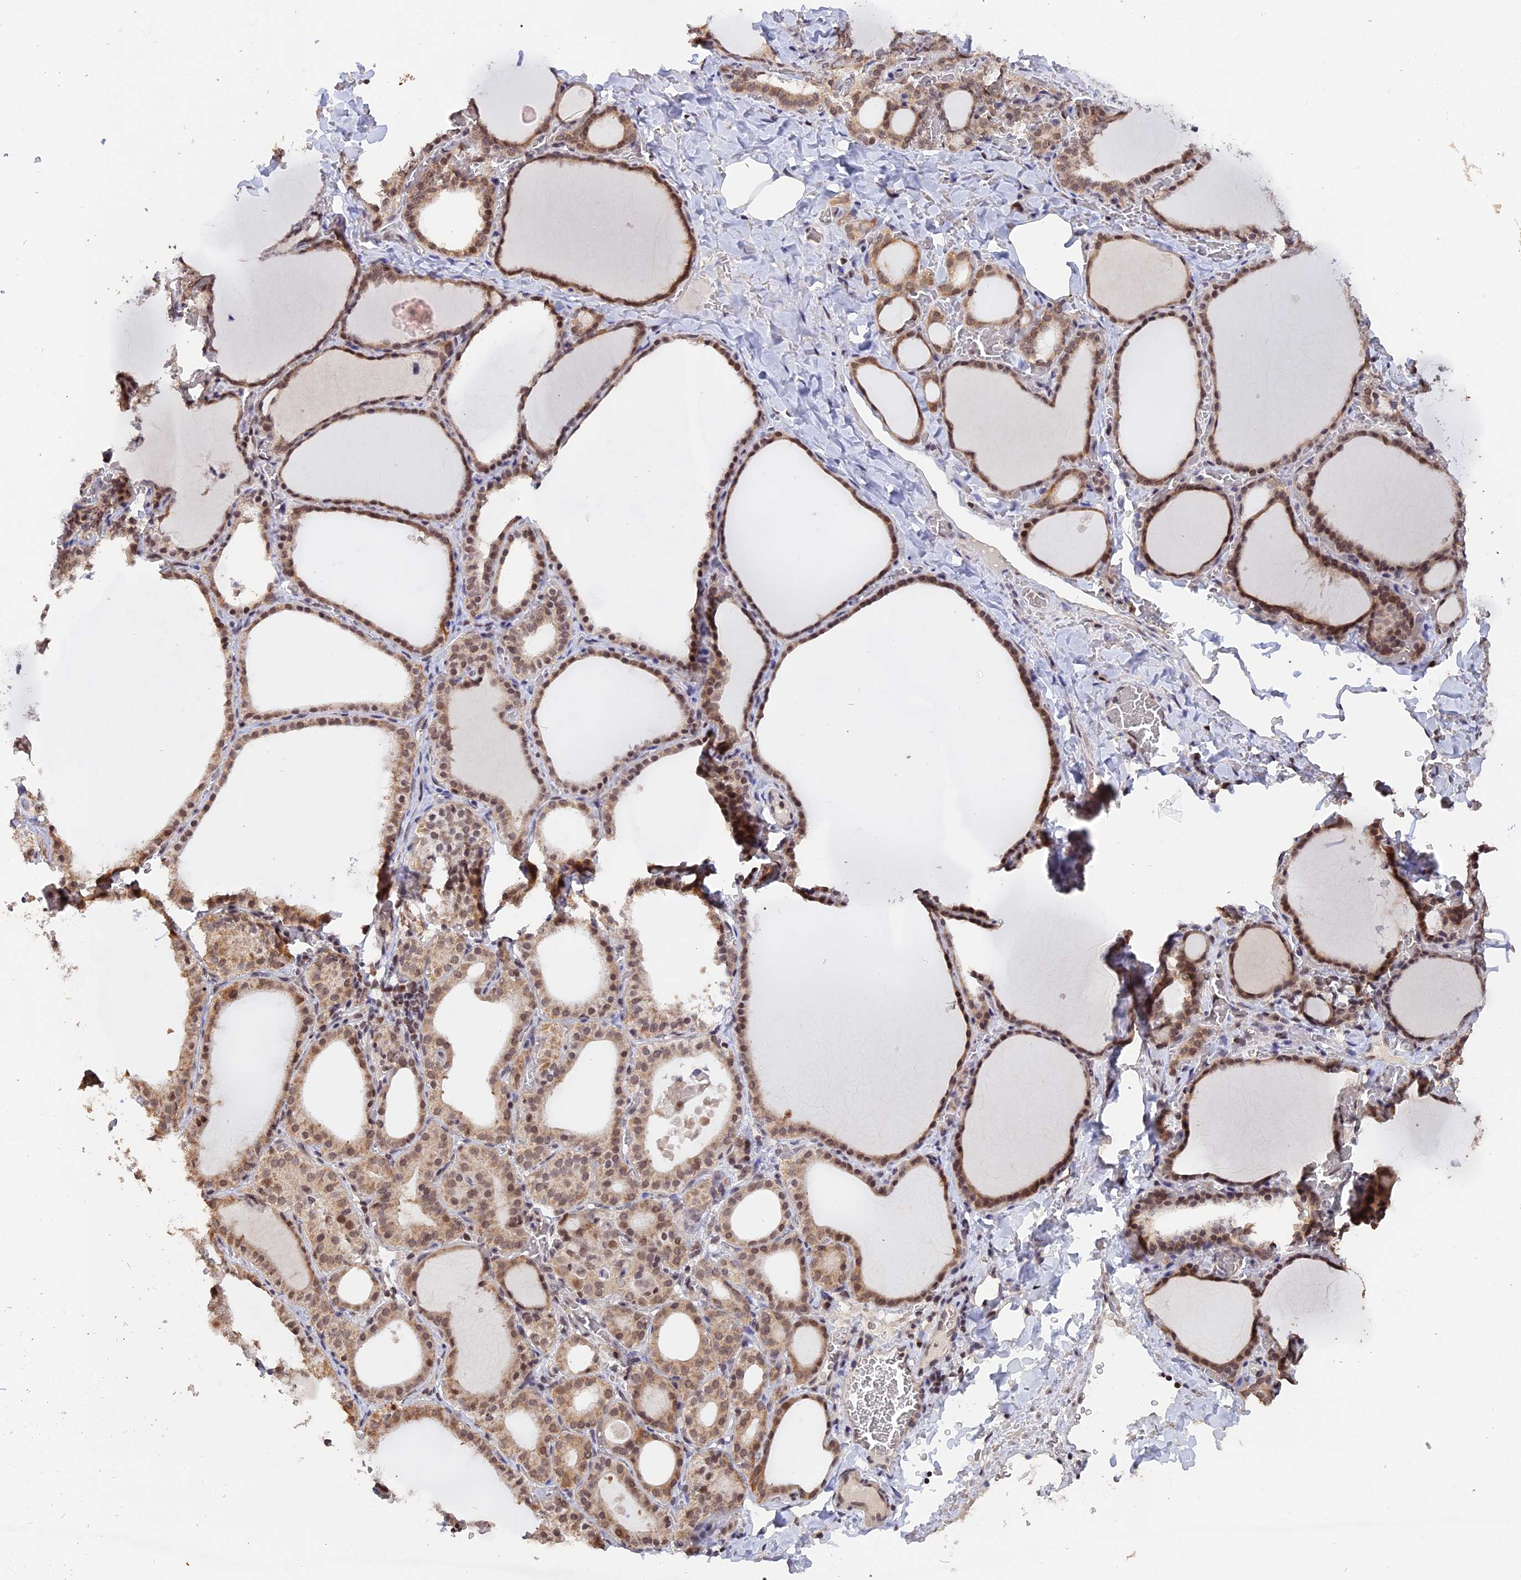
{"staining": {"intensity": "moderate", "quantity": ">75%", "location": "cytoplasmic/membranous,nuclear"}, "tissue": "thyroid gland", "cell_type": "Glandular cells", "image_type": "normal", "snomed": [{"axis": "morphology", "description": "Normal tissue, NOS"}, {"axis": "topography", "description": "Thyroid gland"}], "caption": "About >75% of glandular cells in normal human thyroid gland exhibit moderate cytoplasmic/membranous,nuclear protein positivity as visualized by brown immunohistochemical staining.", "gene": "RFC5", "patient": {"sex": "female", "age": 39}}